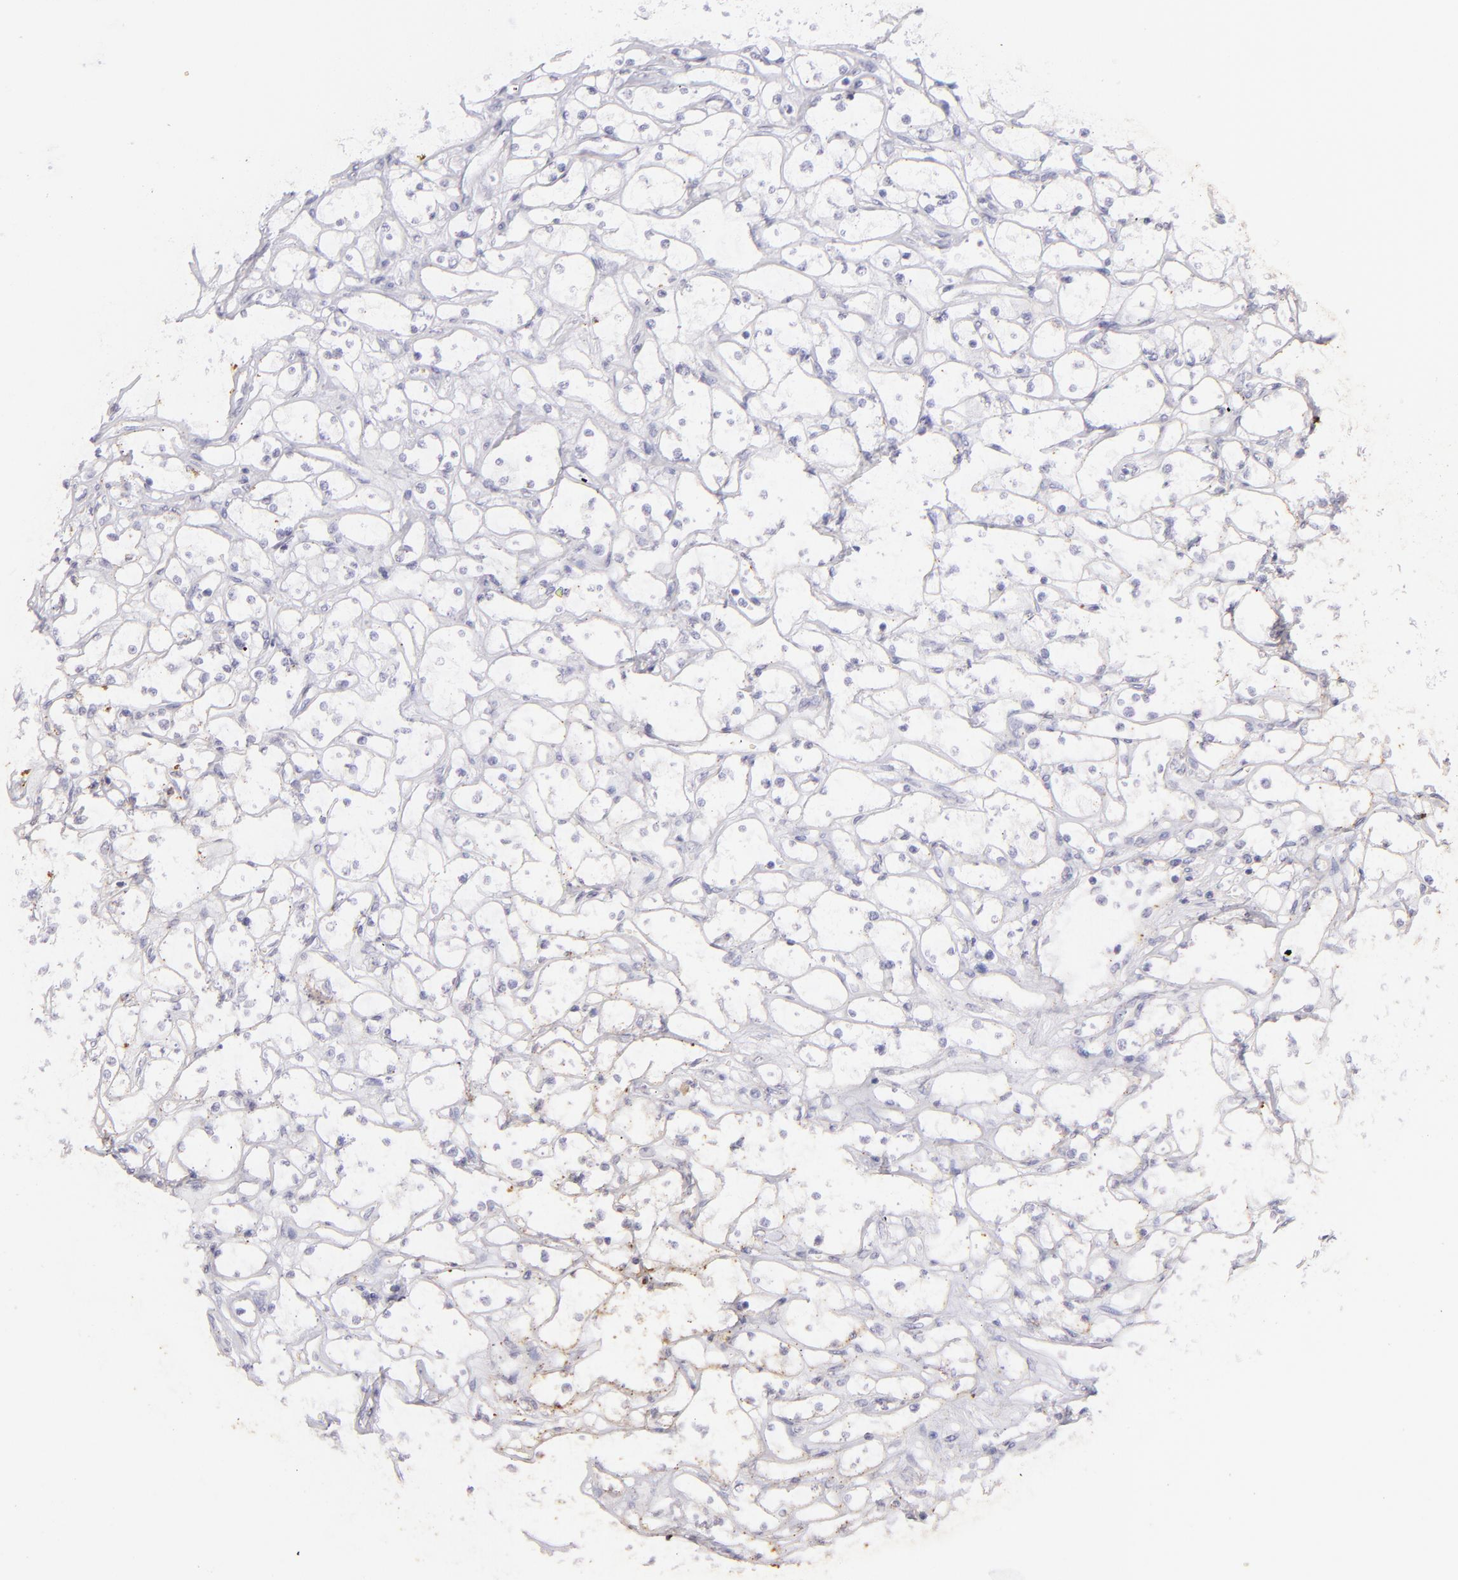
{"staining": {"intensity": "negative", "quantity": "none", "location": "none"}, "tissue": "renal cancer", "cell_type": "Tumor cells", "image_type": "cancer", "snomed": [{"axis": "morphology", "description": "Adenocarcinoma, NOS"}, {"axis": "topography", "description": "Kidney"}], "caption": "The image displays no significant staining in tumor cells of renal cancer.", "gene": "CD69", "patient": {"sex": "male", "age": 61}}